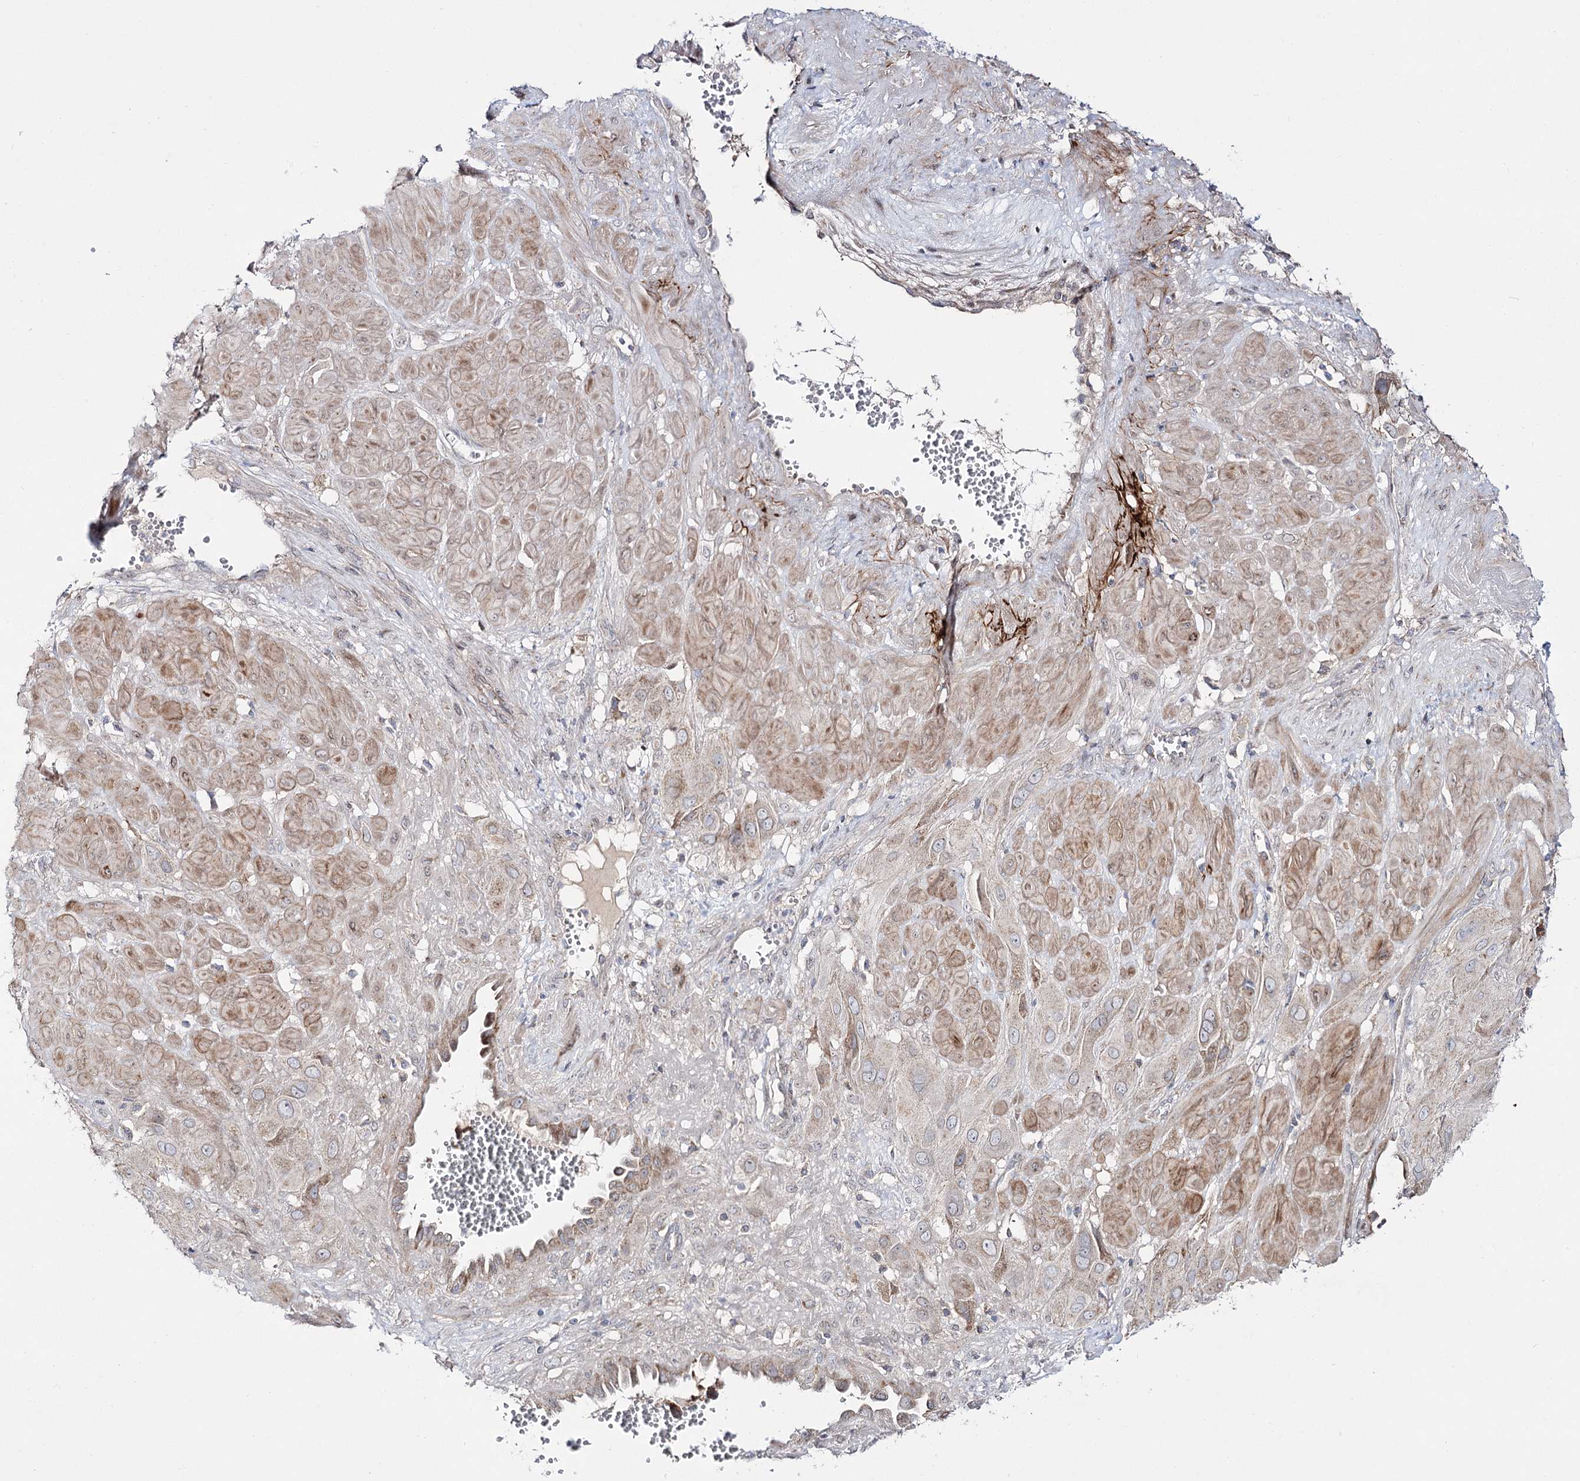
{"staining": {"intensity": "weak", "quantity": "<25%", "location": "cytoplasmic/membranous"}, "tissue": "cervical cancer", "cell_type": "Tumor cells", "image_type": "cancer", "snomed": [{"axis": "morphology", "description": "Squamous cell carcinoma, NOS"}, {"axis": "topography", "description": "Cervix"}], "caption": "Immunohistochemistry (IHC) image of cervical squamous cell carcinoma stained for a protein (brown), which exhibits no positivity in tumor cells.", "gene": "C11orf80", "patient": {"sex": "female", "age": 34}}